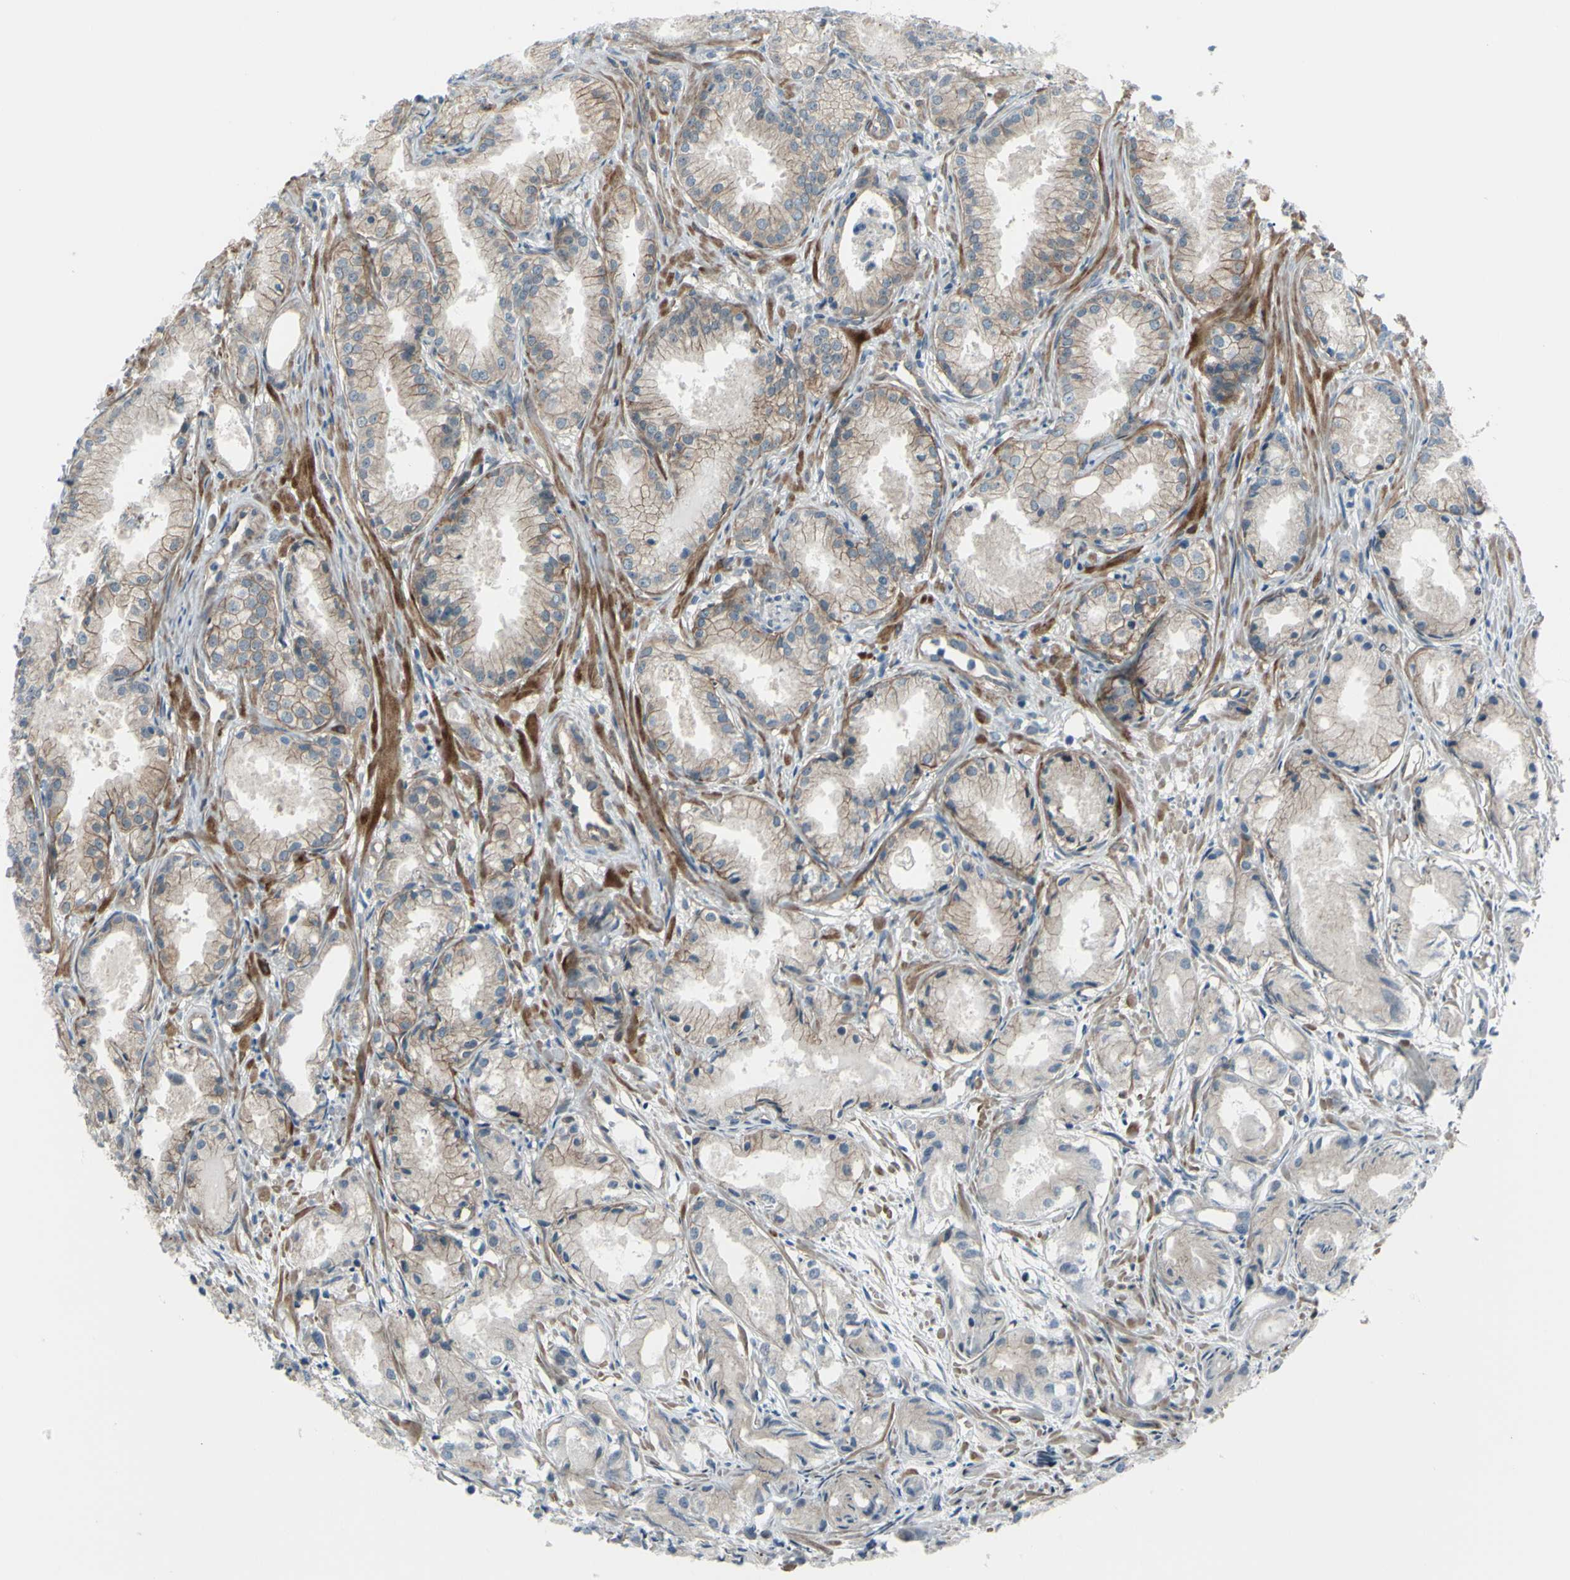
{"staining": {"intensity": "weak", "quantity": "<25%", "location": "cytoplasmic/membranous"}, "tissue": "prostate cancer", "cell_type": "Tumor cells", "image_type": "cancer", "snomed": [{"axis": "morphology", "description": "Adenocarcinoma, Low grade"}, {"axis": "topography", "description": "Prostate"}], "caption": "Tumor cells are negative for brown protein staining in prostate adenocarcinoma (low-grade).", "gene": "LRRK1", "patient": {"sex": "male", "age": 72}}